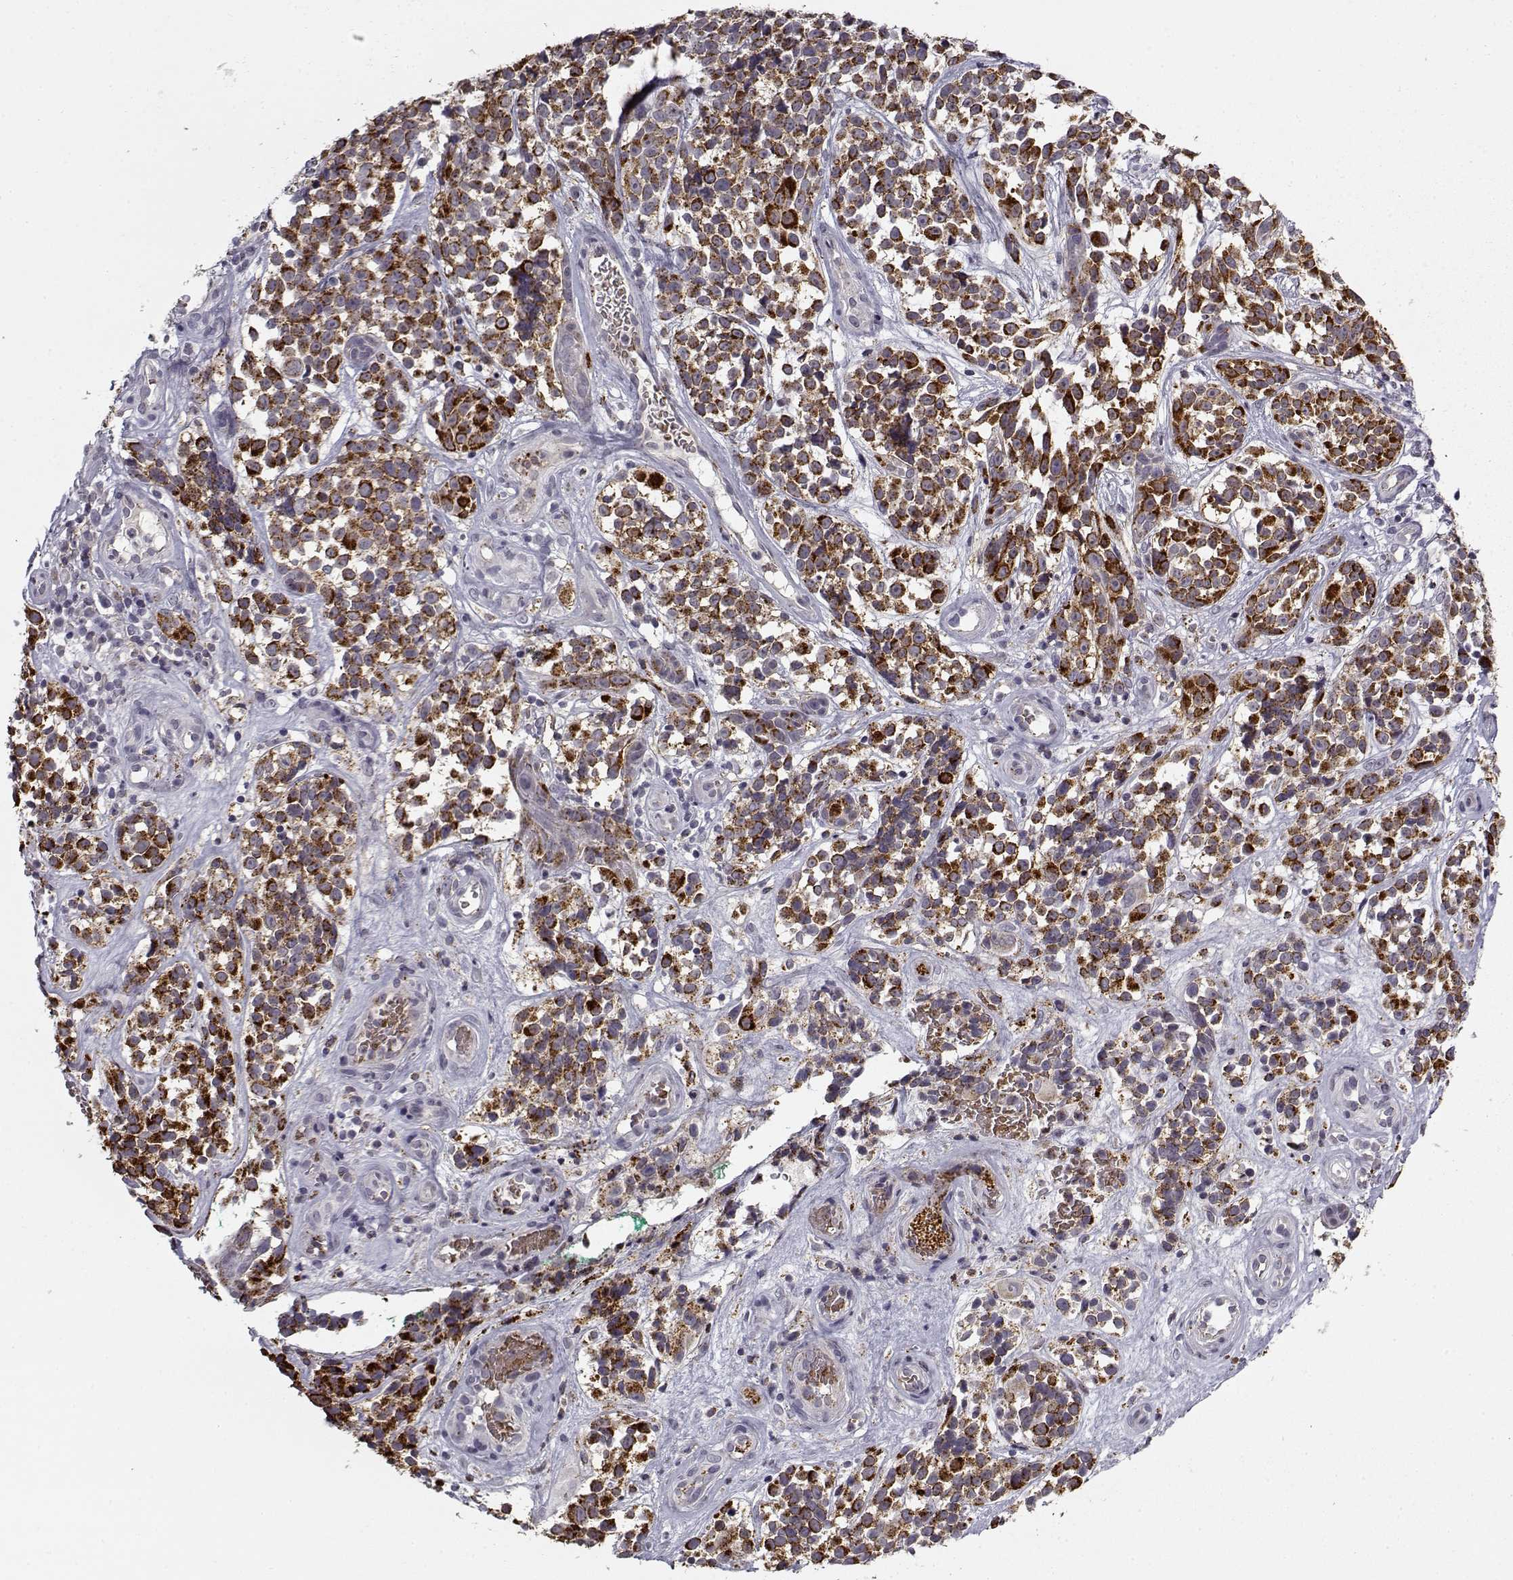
{"staining": {"intensity": "strong", "quantity": ">75%", "location": "cytoplasmic/membranous"}, "tissue": "melanoma", "cell_type": "Tumor cells", "image_type": "cancer", "snomed": [{"axis": "morphology", "description": "Malignant melanoma, NOS"}, {"axis": "topography", "description": "Skin"}], "caption": "Protein expression analysis of melanoma exhibits strong cytoplasmic/membranous expression in approximately >75% of tumor cells.", "gene": "SNCA", "patient": {"sex": "female", "age": 88}}